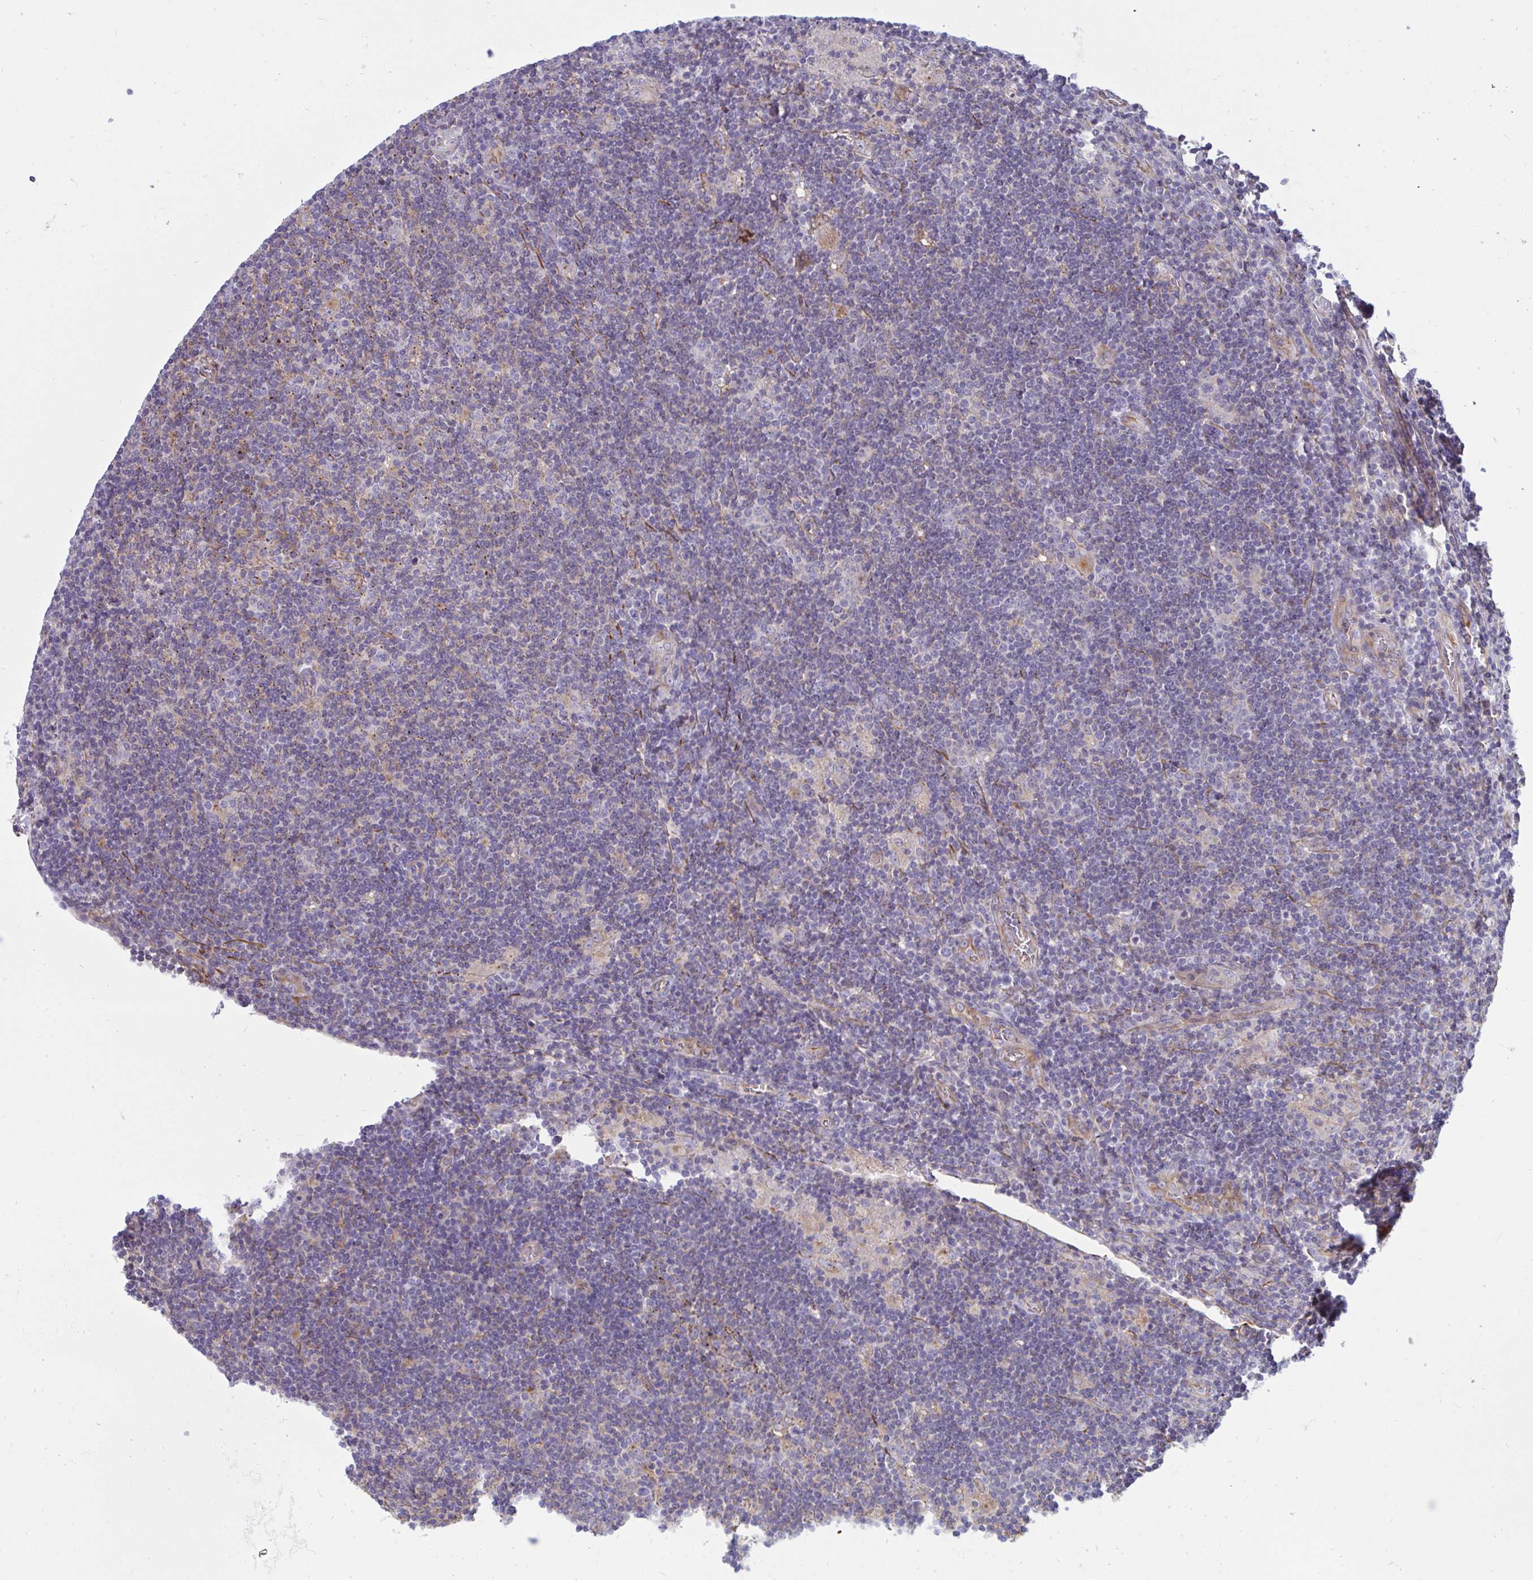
{"staining": {"intensity": "negative", "quantity": "none", "location": "none"}, "tissue": "lymphoma", "cell_type": "Tumor cells", "image_type": "cancer", "snomed": [{"axis": "morphology", "description": "Hodgkin's disease, NOS"}, {"axis": "topography", "description": "Lymph node"}], "caption": "The micrograph reveals no significant expression in tumor cells of lymphoma.", "gene": "SLC9A6", "patient": {"sex": "male", "age": 40}}